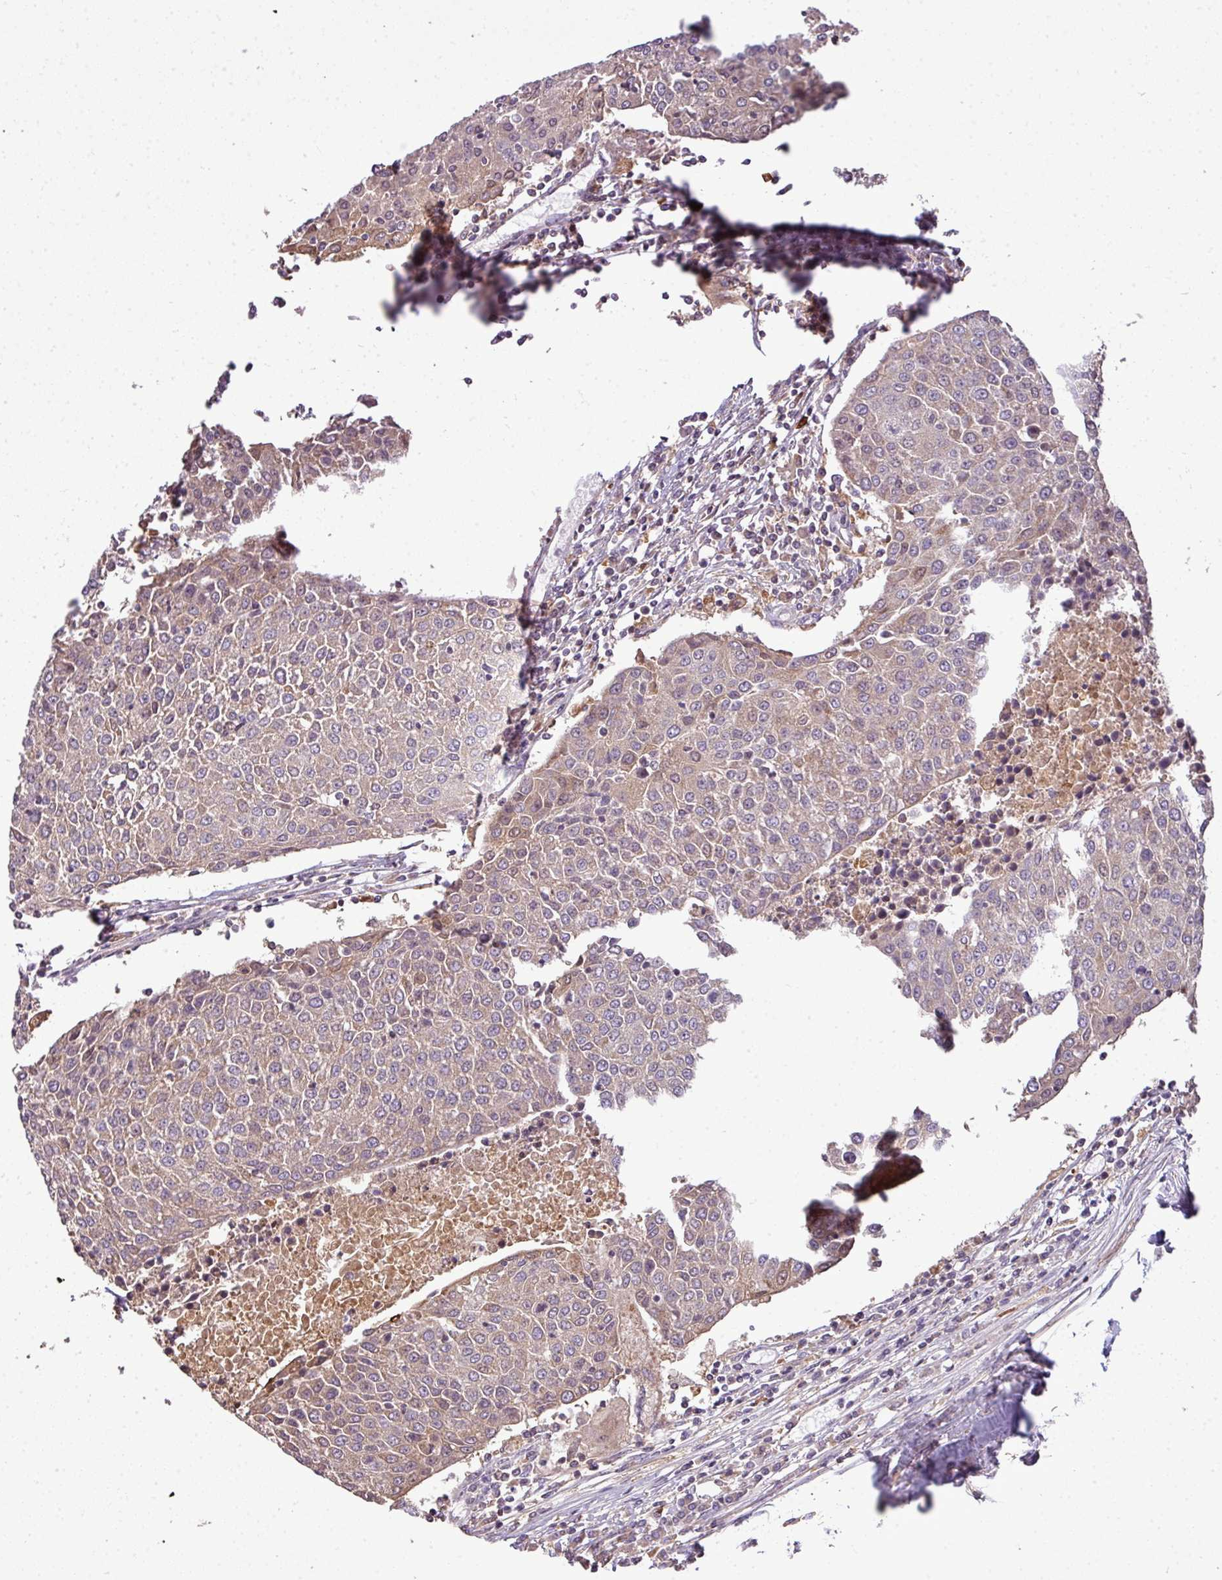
{"staining": {"intensity": "weak", "quantity": ">75%", "location": "cytoplasmic/membranous"}, "tissue": "urothelial cancer", "cell_type": "Tumor cells", "image_type": "cancer", "snomed": [{"axis": "morphology", "description": "Urothelial carcinoma, High grade"}, {"axis": "topography", "description": "Urinary bladder"}], "caption": "IHC (DAB (3,3'-diaminobenzidine)) staining of high-grade urothelial carcinoma shows weak cytoplasmic/membranous protein expression in about >75% of tumor cells. The staining is performed using DAB brown chromogen to label protein expression. The nuclei are counter-stained blue using hematoxylin.", "gene": "STAT5A", "patient": {"sex": "female", "age": 85}}